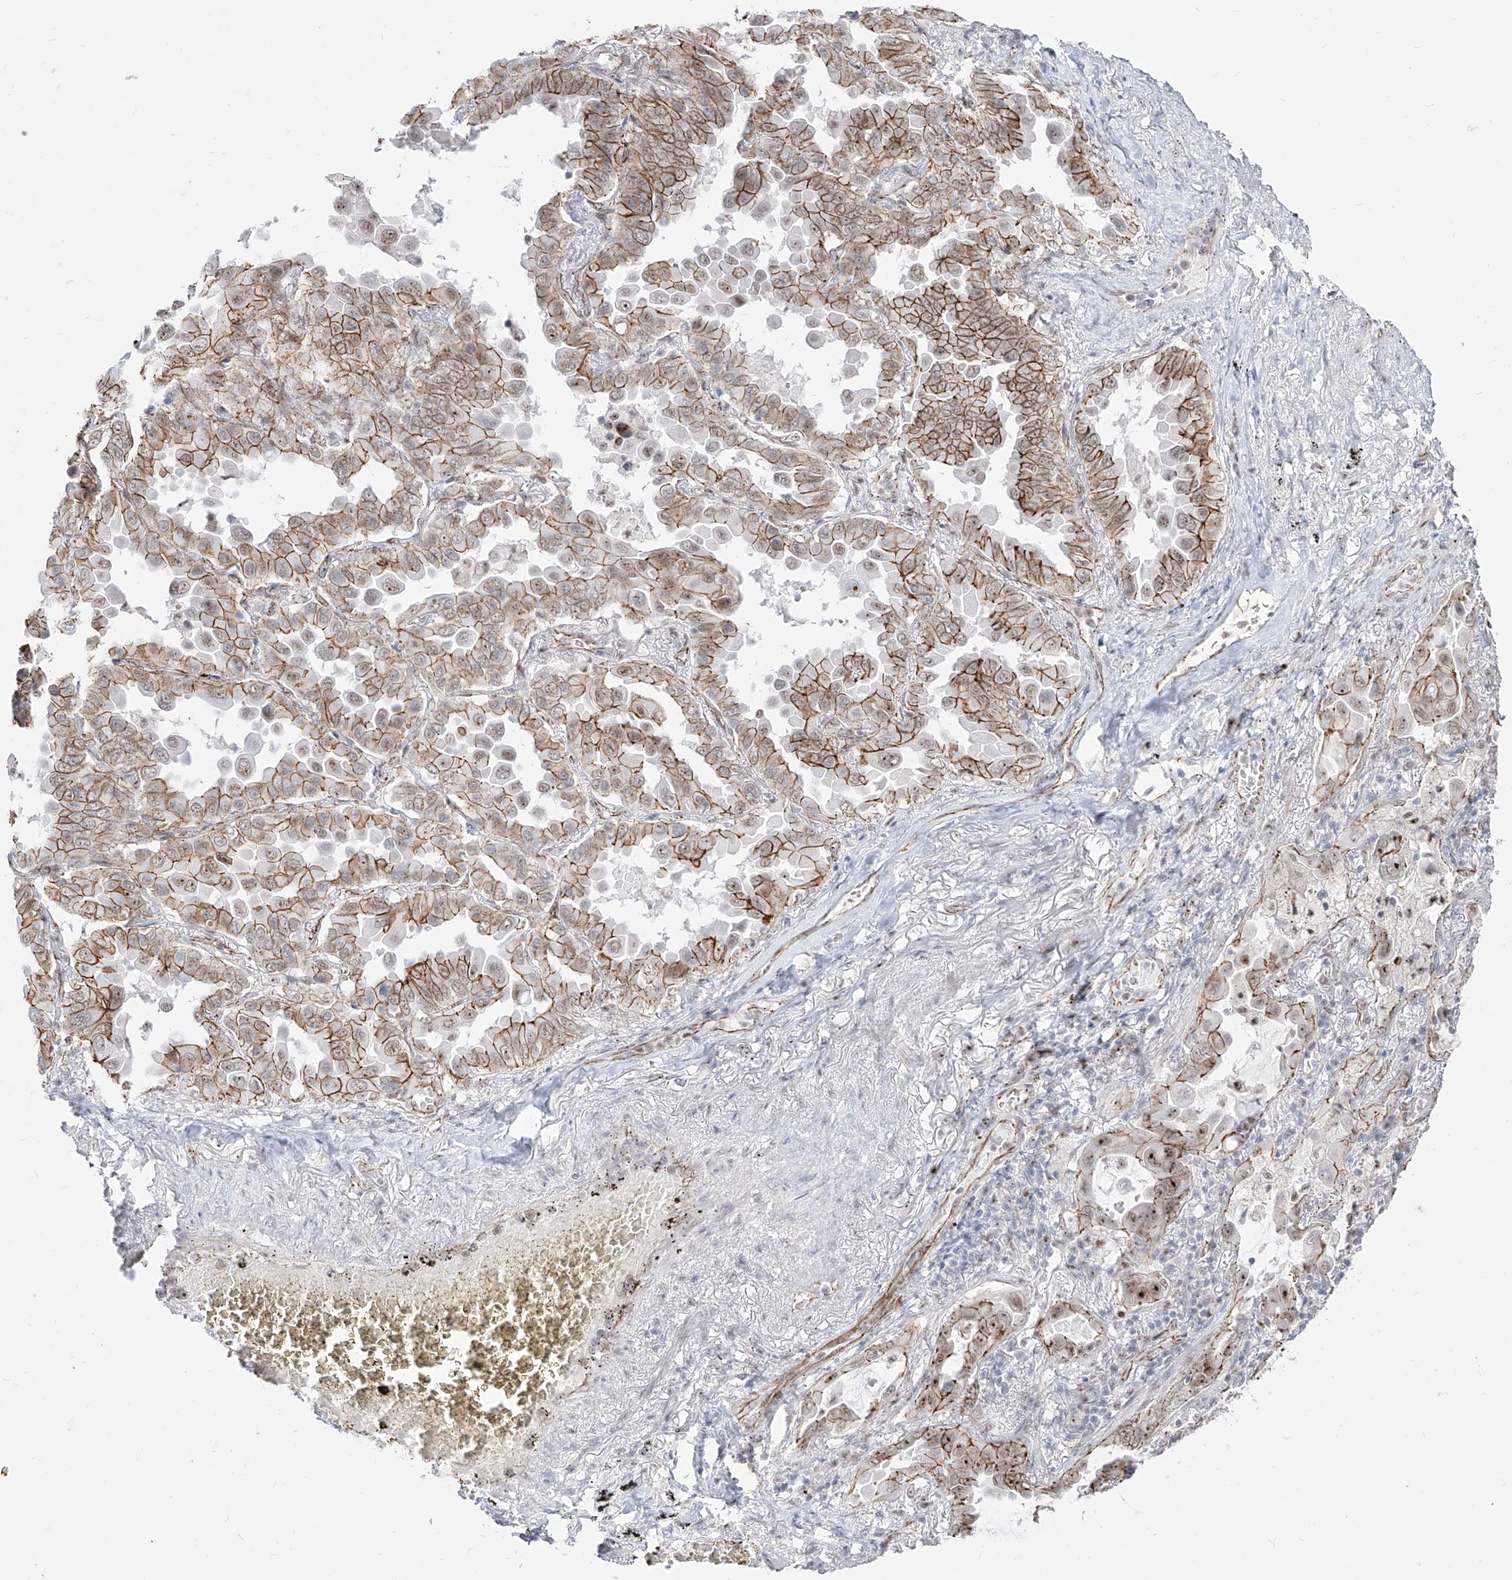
{"staining": {"intensity": "strong", "quantity": ">75%", "location": "cytoplasmic/membranous,nuclear"}, "tissue": "lung cancer", "cell_type": "Tumor cells", "image_type": "cancer", "snomed": [{"axis": "morphology", "description": "Adenocarcinoma, NOS"}, {"axis": "topography", "description": "Lung"}], "caption": "This histopathology image displays IHC staining of human adenocarcinoma (lung), with high strong cytoplasmic/membranous and nuclear expression in approximately >75% of tumor cells.", "gene": "ZNF710", "patient": {"sex": "male", "age": 64}}